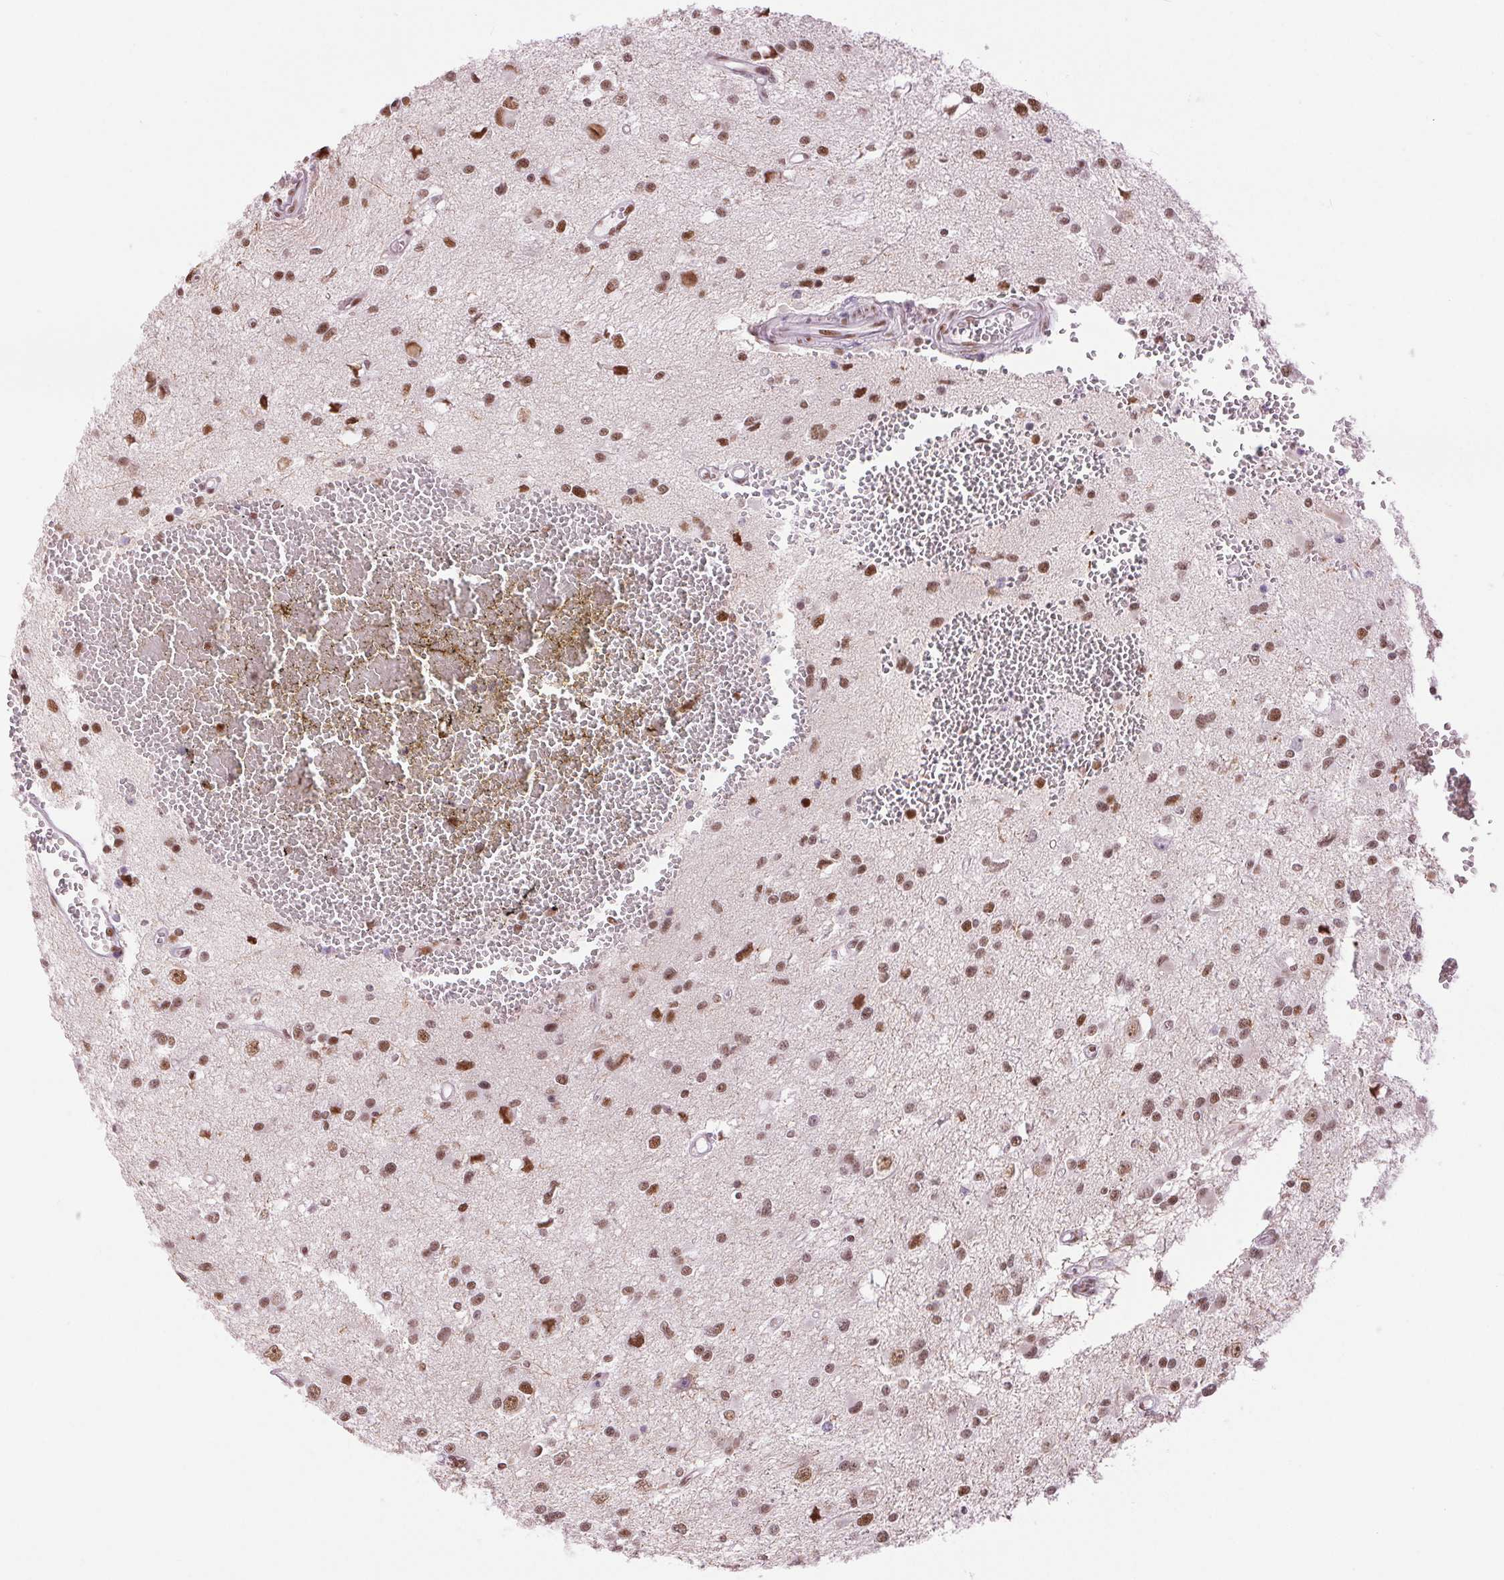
{"staining": {"intensity": "weak", "quantity": ">75%", "location": "nuclear"}, "tissue": "glioma", "cell_type": "Tumor cells", "image_type": "cancer", "snomed": [{"axis": "morphology", "description": "Glioma, malignant, High grade"}, {"axis": "topography", "description": "Brain"}], "caption": "Immunohistochemistry (IHC) of glioma exhibits low levels of weak nuclear expression in about >75% of tumor cells. (brown staining indicates protein expression, while blue staining denotes nuclei).", "gene": "ZFR2", "patient": {"sex": "male", "age": 54}}